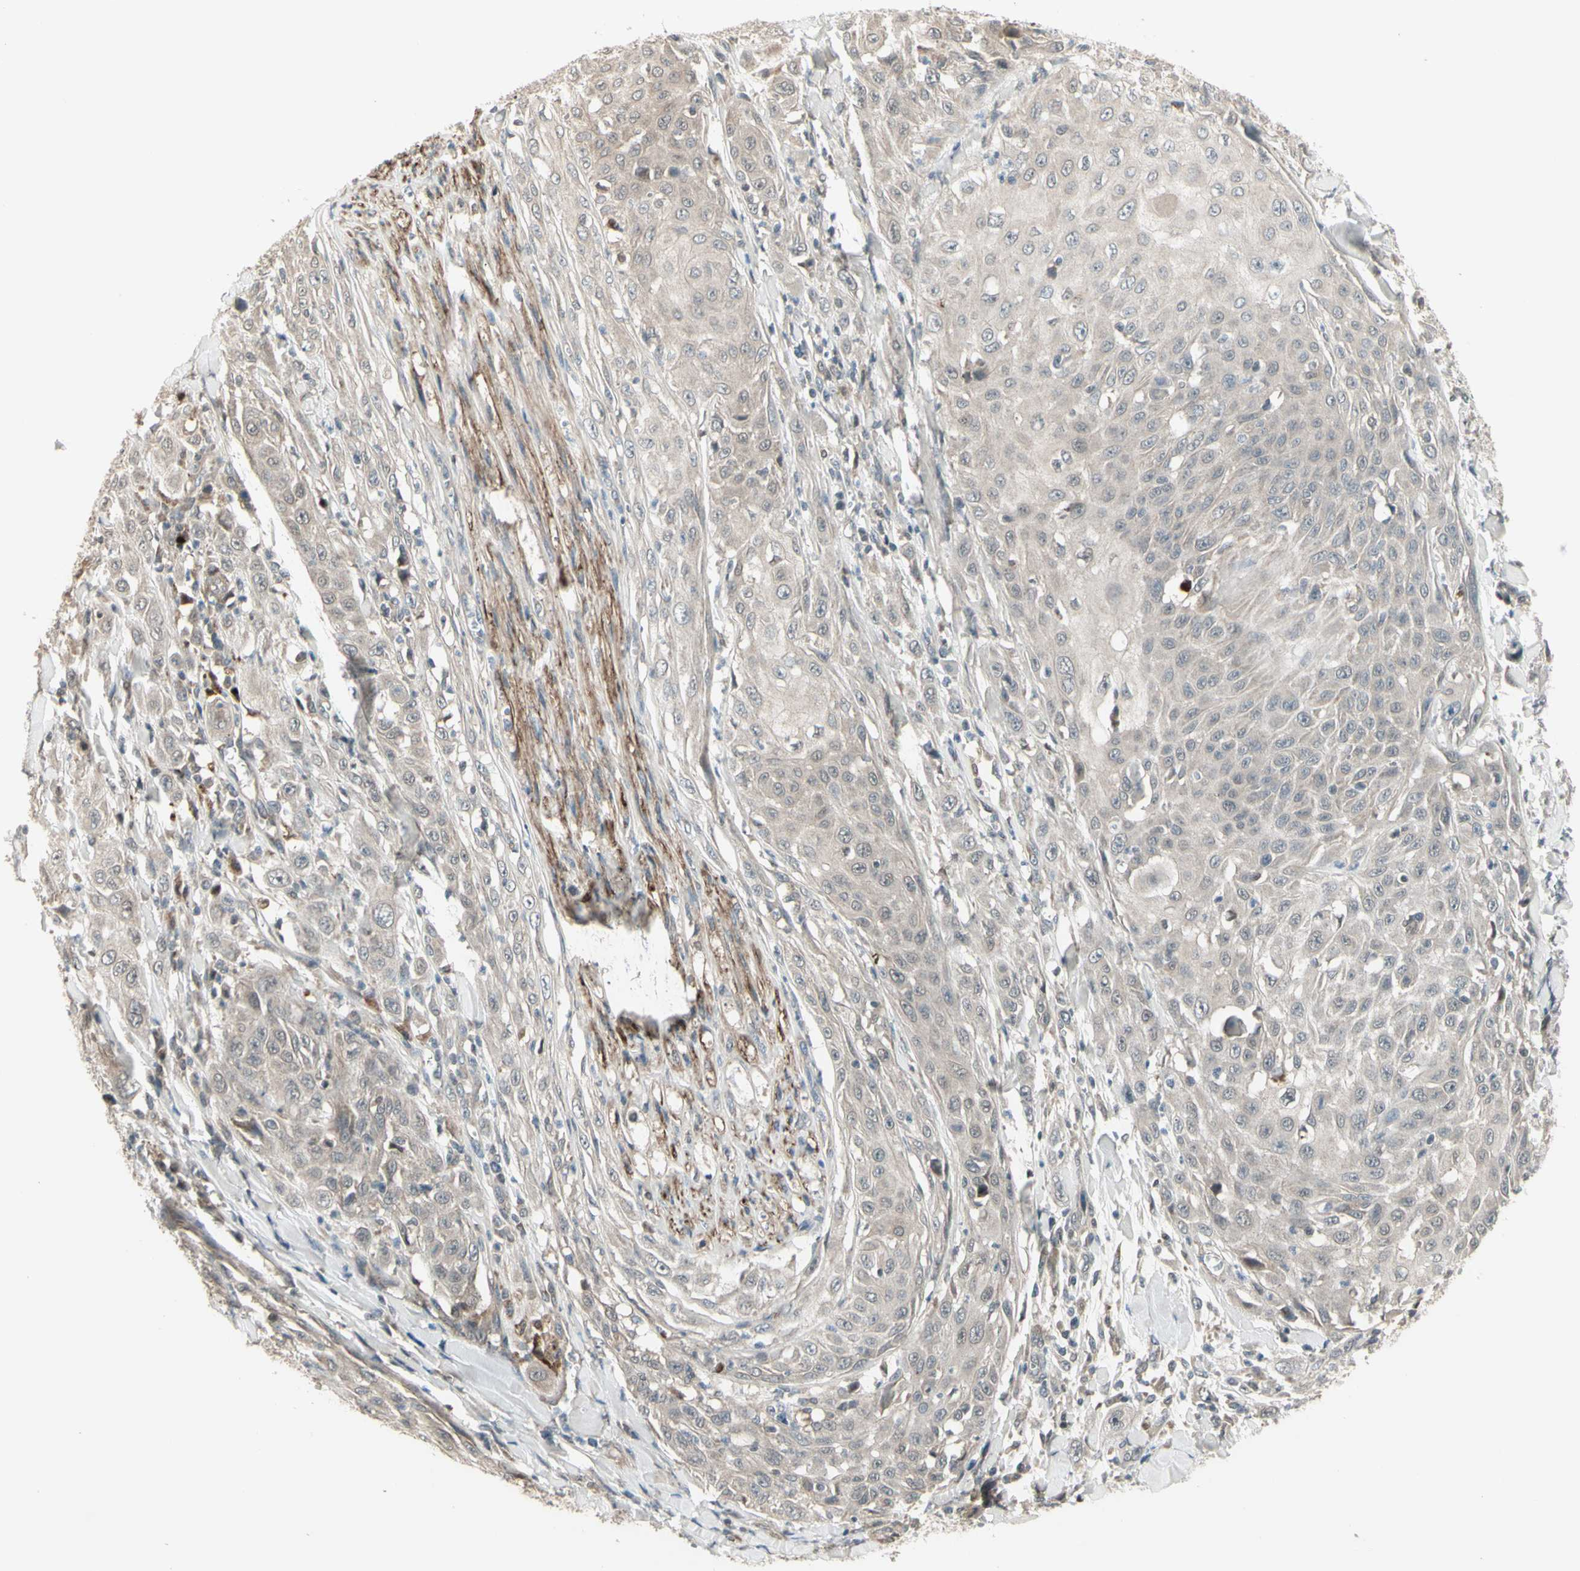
{"staining": {"intensity": "weak", "quantity": "25%-75%", "location": "cytoplasmic/membranous"}, "tissue": "skin cancer", "cell_type": "Tumor cells", "image_type": "cancer", "snomed": [{"axis": "morphology", "description": "Squamous cell carcinoma, NOS"}, {"axis": "morphology", "description": "Squamous cell carcinoma, metastatic, NOS"}, {"axis": "topography", "description": "Skin"}, {"axis": "topography", "description": "Lymph node"}], "caption": "Weak cytoplasmic/membranous expression for a protein is present in about 25%-75% of tumor cells of skin squamous cell carcinoma using immunohistochemistry (IHC).", "gene": "OSTM1", "patient": {"sex": "male", "age": 75}}